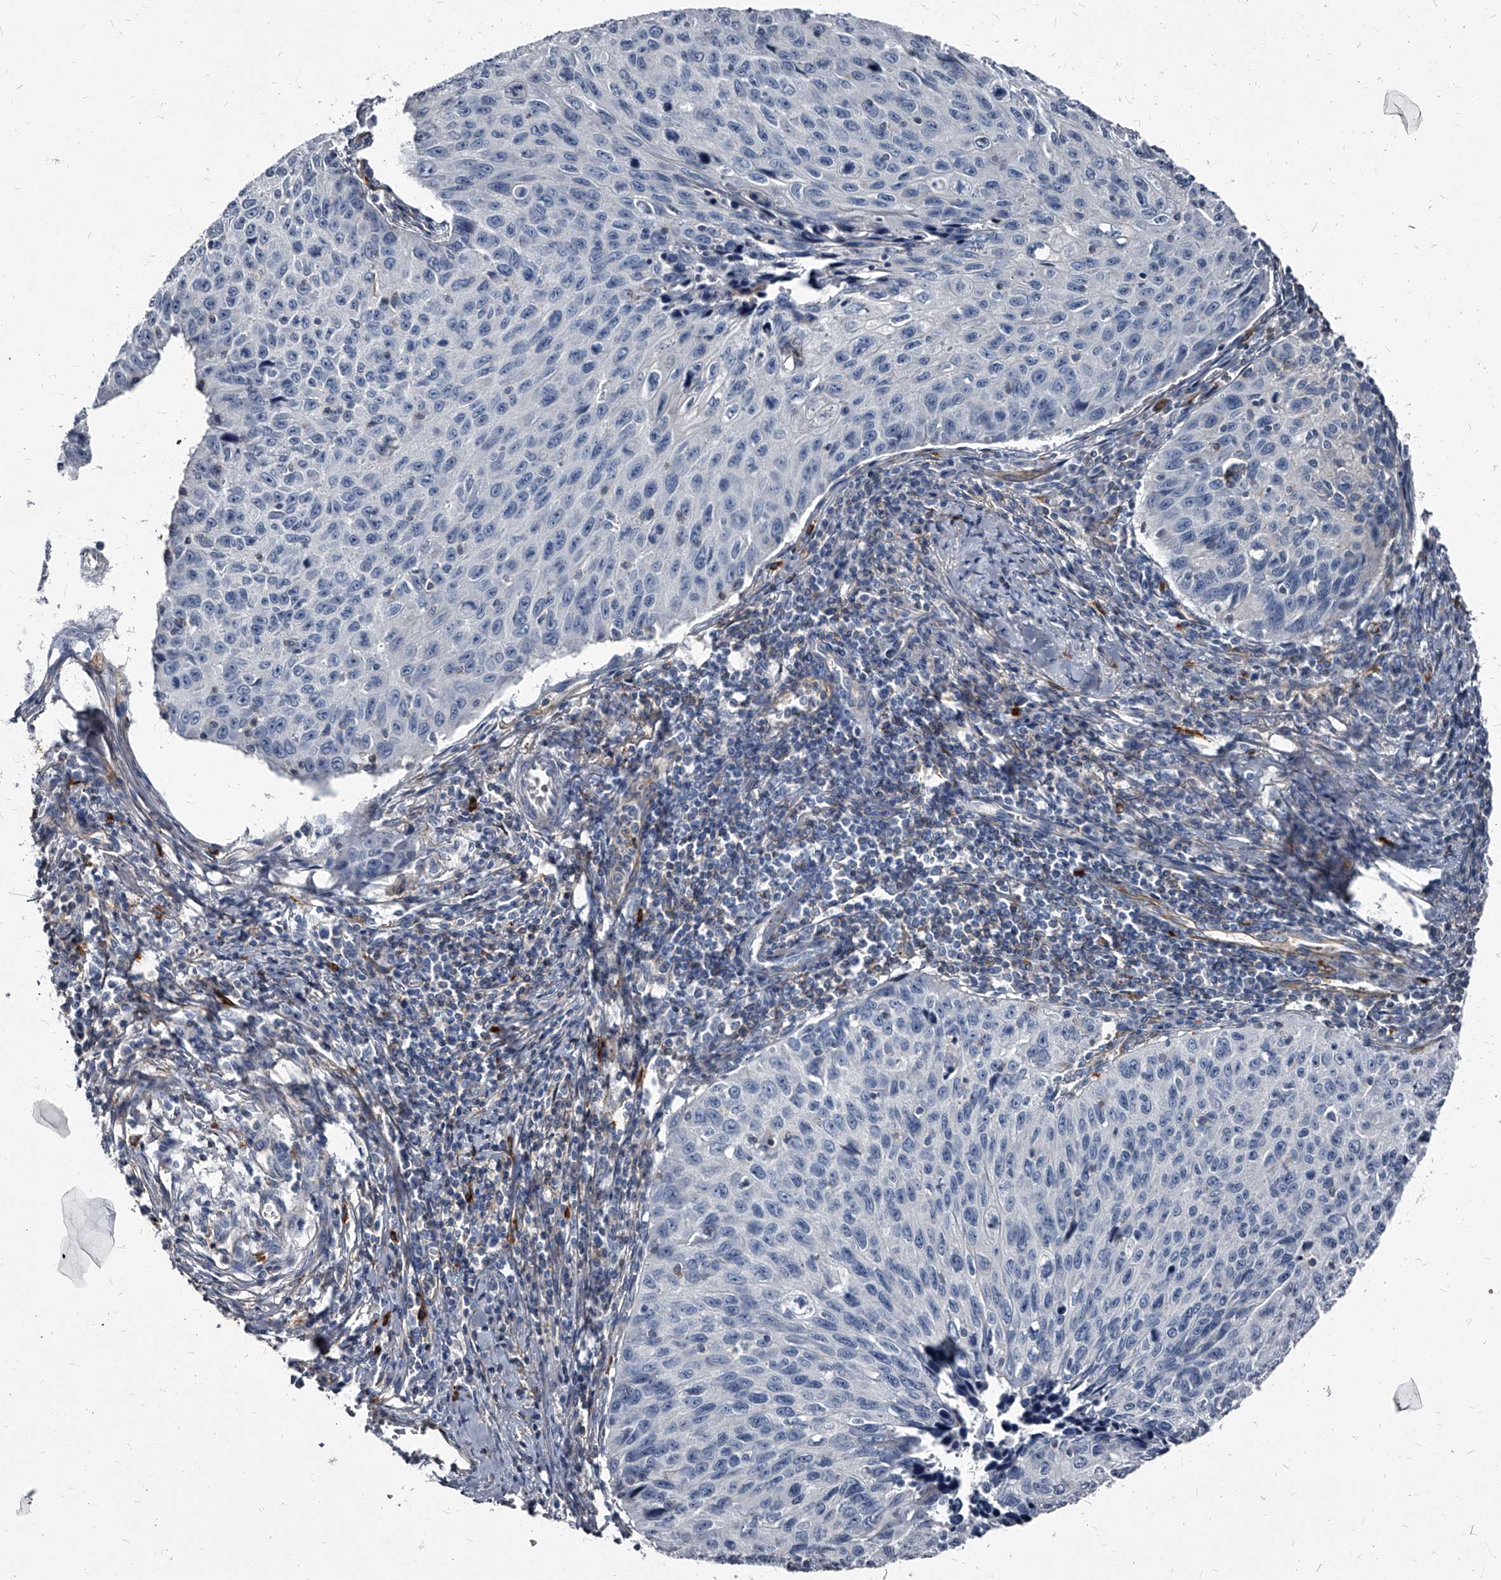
{"staining": {"intensity": "negative", "quantity": "none", "location": "none"}, "tissue": "cervical cancer", "cell_type": "Tumor cells", "image_type": "cancer", "snomed": [{"axis": "morphology", "description": "Squamous cell carcinoma, NOS"}, {"axis": "topography", "description": "Cervix"}], "caption": "High magnification brightfield microscopy of cervical squamous cell carcinoma stained with DAB (brown) and counterstained with hematoxylin (blue): tumor cells show no significant staining.", "gene": "PGLYRP3", "patient": {"sex": "female", "age": 53}}